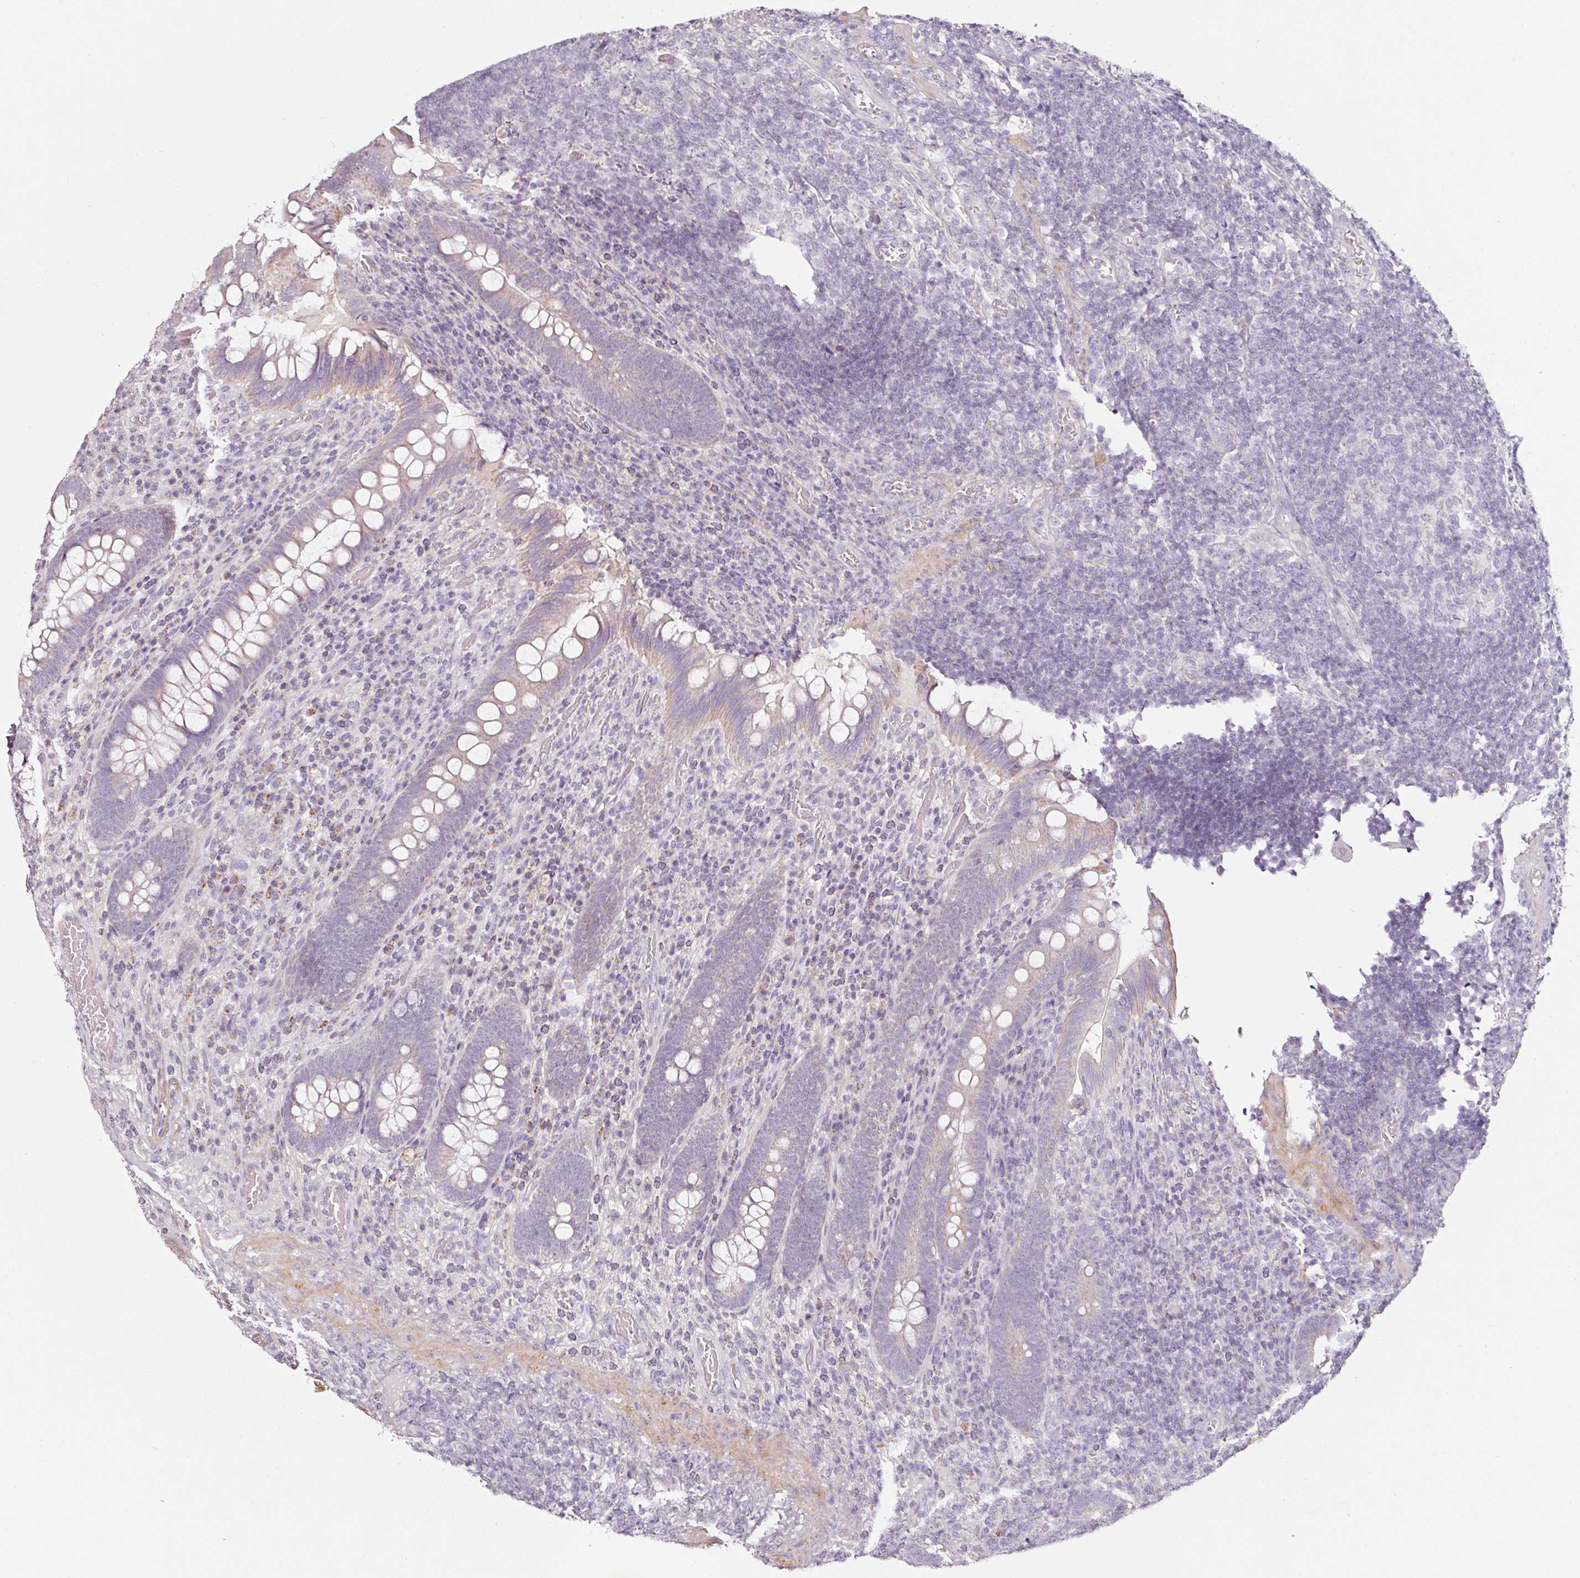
{"staining": {"intensity": "weak", "quantity": "<25%", "location": "cytoplasmic/membranous"}, "tissue": "appendix", "cell_type": "Glandular cells", "image_type": "normal", "snomed": [{"axis": "morphology", "description": "Normal tissue, NOS"}, {"axis": "topography", "description": "Appendix"}], "caption": "Human appendix stained for a protein using immunohistochemistry (IHC) demonstrates no staining in glandular cells.", "gene": "CAP2", "patient": {"sex": "female", "age": 43}}